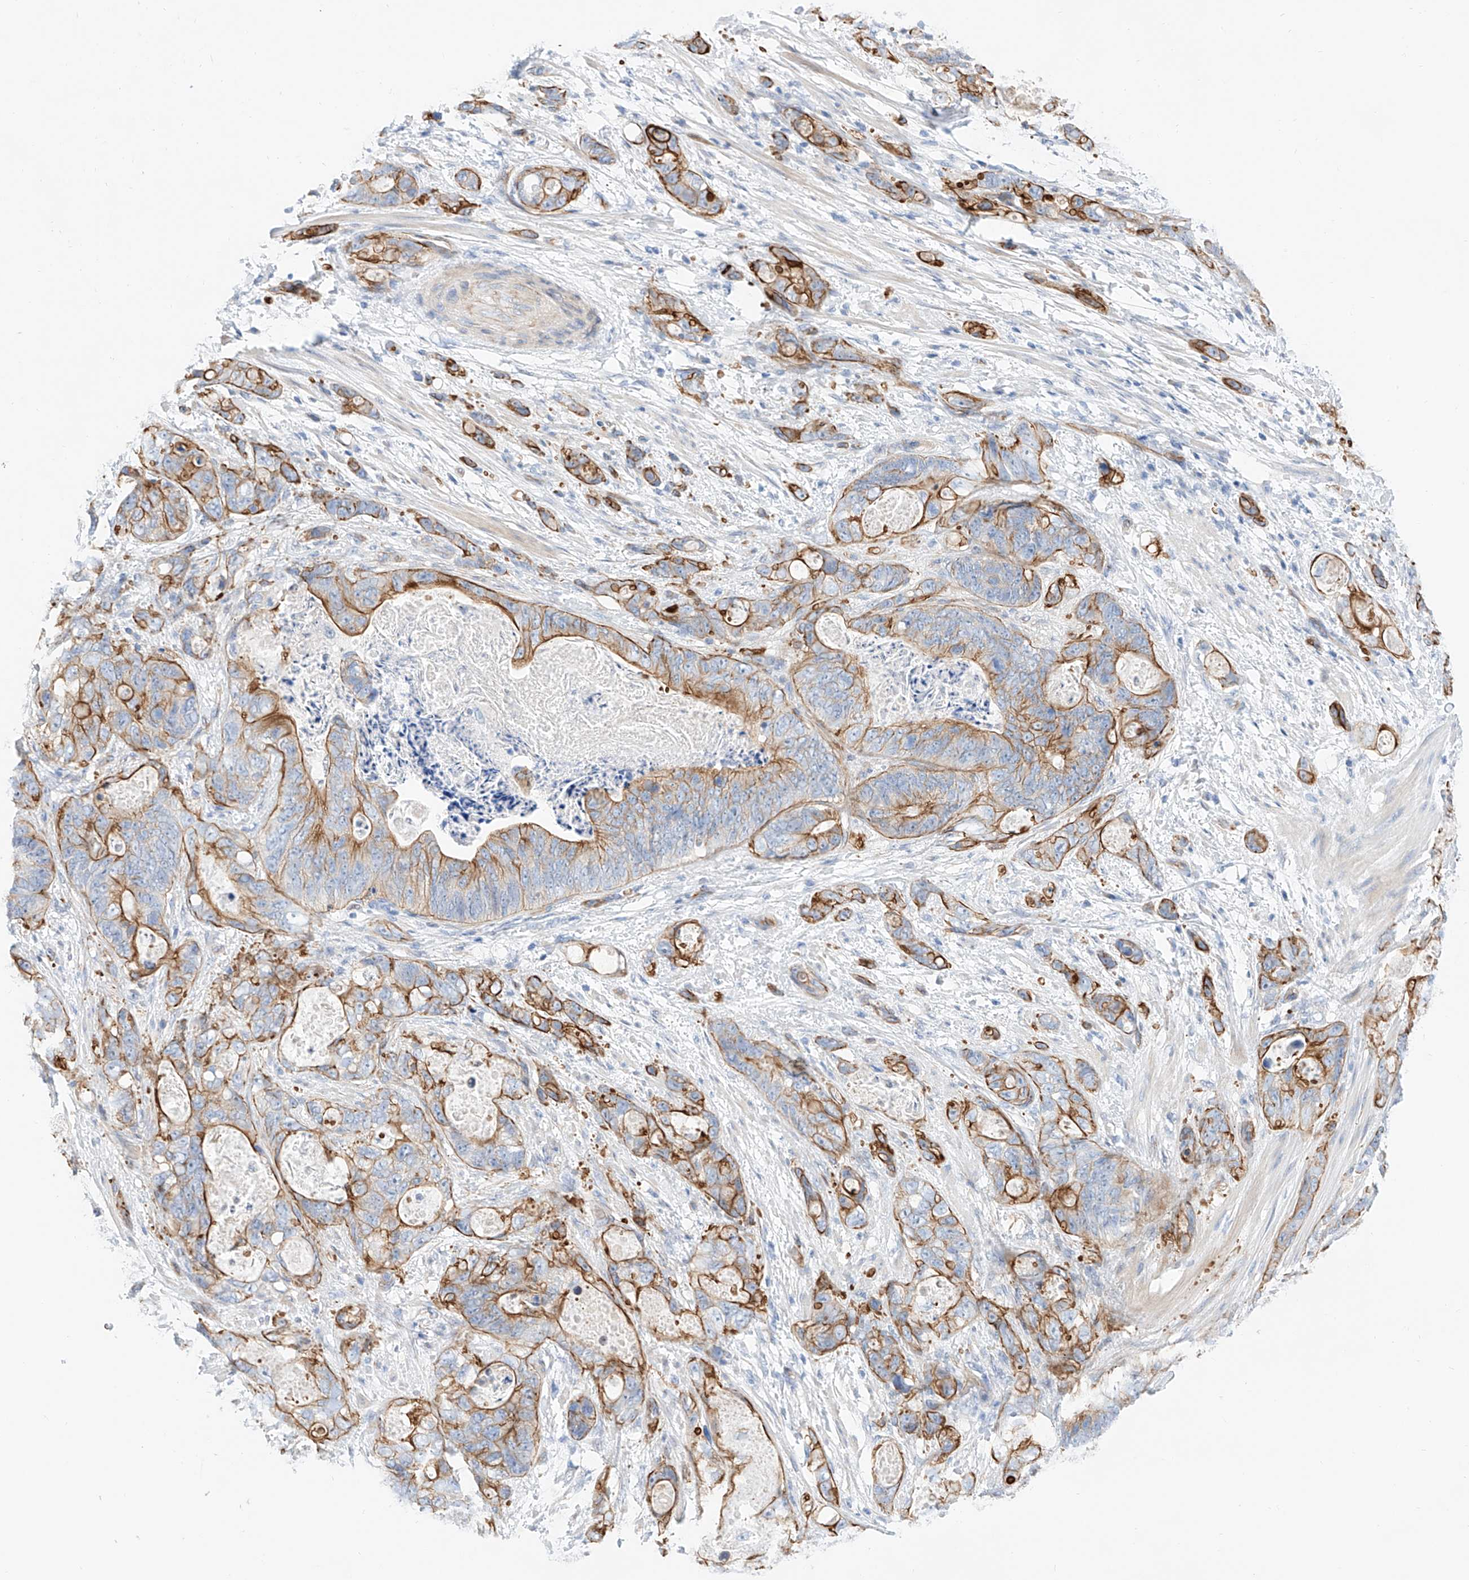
{"staining": {"intensity": "moderate", "quantity": "25%-75%", "location": "cytoplasmic/membranous"}, "tissue": "stomach cancer", "cell_type": "Tumor cells", "image_type": "cancer", "snomed": [{"axis": "morphology", "description": "Normal tissue, NOS"}, {"axis": "morphology", "description": "Adenocarcinoma, NOS"}, {"axis": "topography", "description": "Stomach"}], "caption": "Immunohistochemistry image of neoplastic tissue: human stomach cancer (adenocarcinoma) stained using immunohistochemistry (IHC) demonstrates medium levels of moderate protein expression localized specifically in the cytoplasmic/membranous of tumor cells, appearing as a cytoplasmic/membranous brown color.", "gene": "SBSPON", "patient": {"sex": "female", "age": 89}}